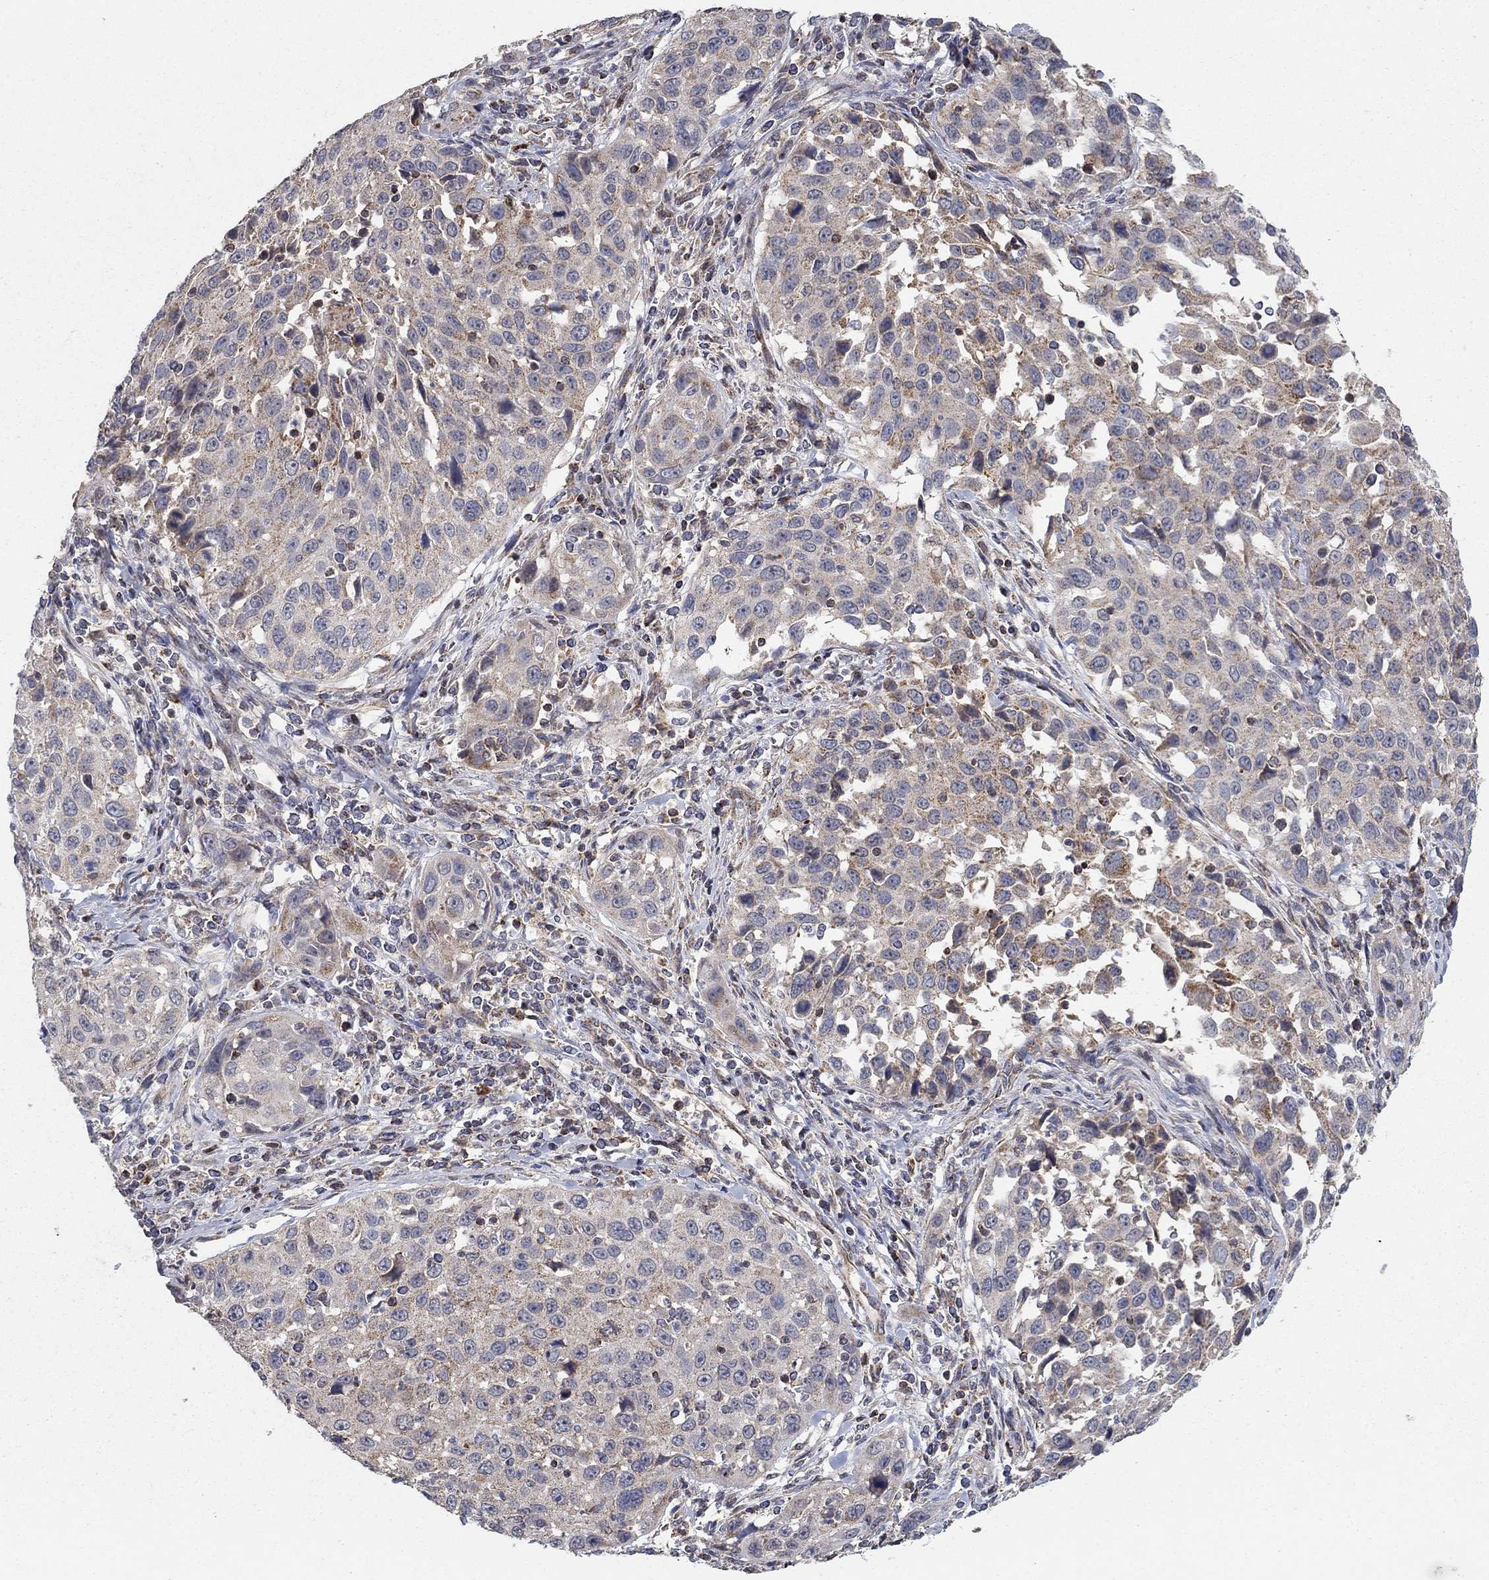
{"staining": {"intensity": "weak", "quantity": ">75%", "location": "cytoplasmic/membranous"}, "tissue": "cervical cancer", "cell_type": "Tumor cells", "image_type": "cancer", "snomed": [{"axis": "morphology", "description": "Squamous cell carcinoma, NOS"}, {"axis": "topography", "description": "Cervix"}], "caption": "Immunohistochemistry of human cervical cancer displays low levels of weak cytoplasmic/membranous positivity in about >75% of tumor cells.", "gene": "GPSM1", "patient": {"sex": "female", "age": 26}}